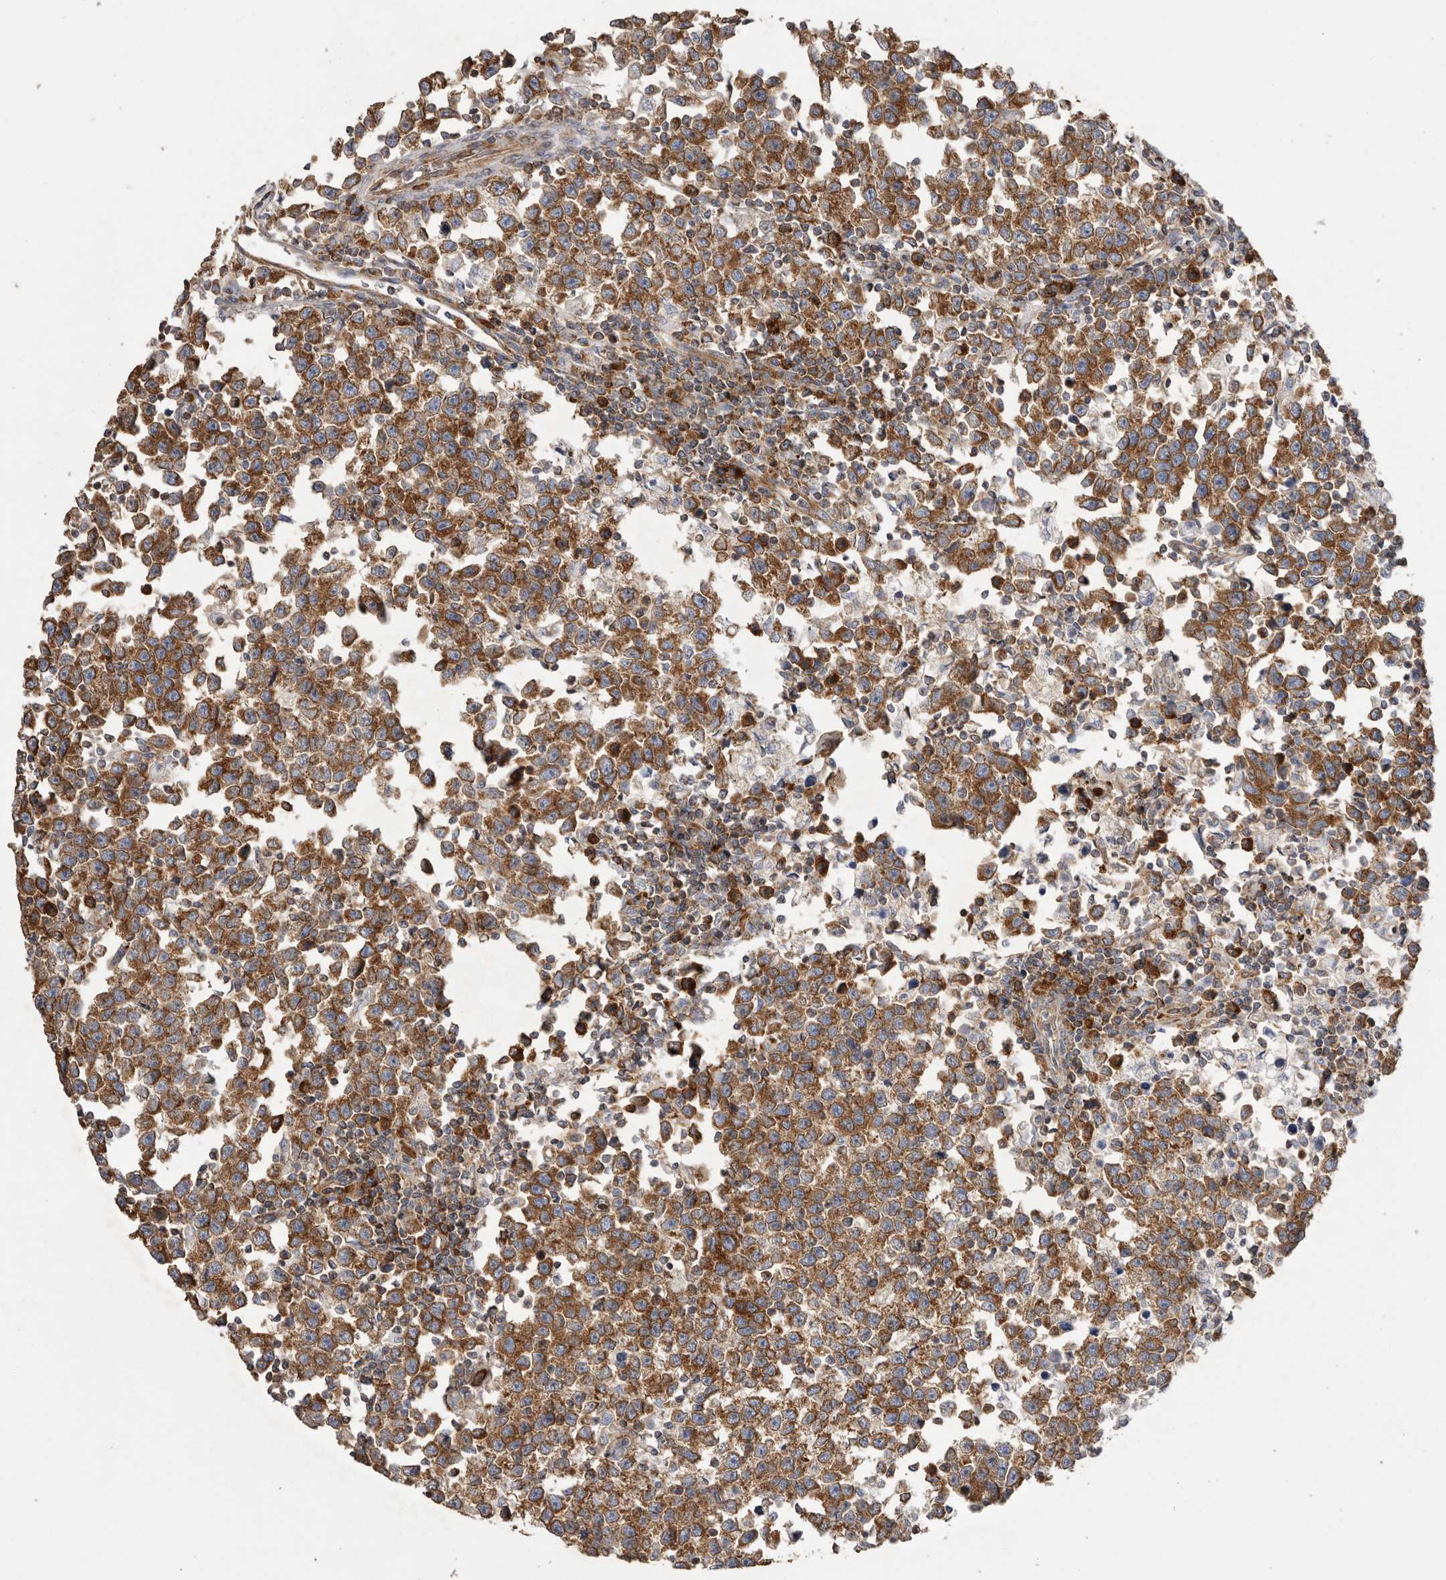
{"staining": {"intensity": "strong", "quantity": ">75%", "location": "cytoplasmic/membranous"}, "tissue": "testis cancer", "cell_type": "Tumor cells", "image_type": "cancer", "snomed": [{"axis": "morphology", "description": "Seminoma, NOS"}, {"axis": "topography", "description": "Testis"}], "caption": "Approximately >75% of tumor cells in human testis cancer show strong cytoplasmic/membranous protein positivity as visualized by brown immunohistochemical staining.", "gene": "SERBP1", "patient": {"sex": "male", "age": 43}}